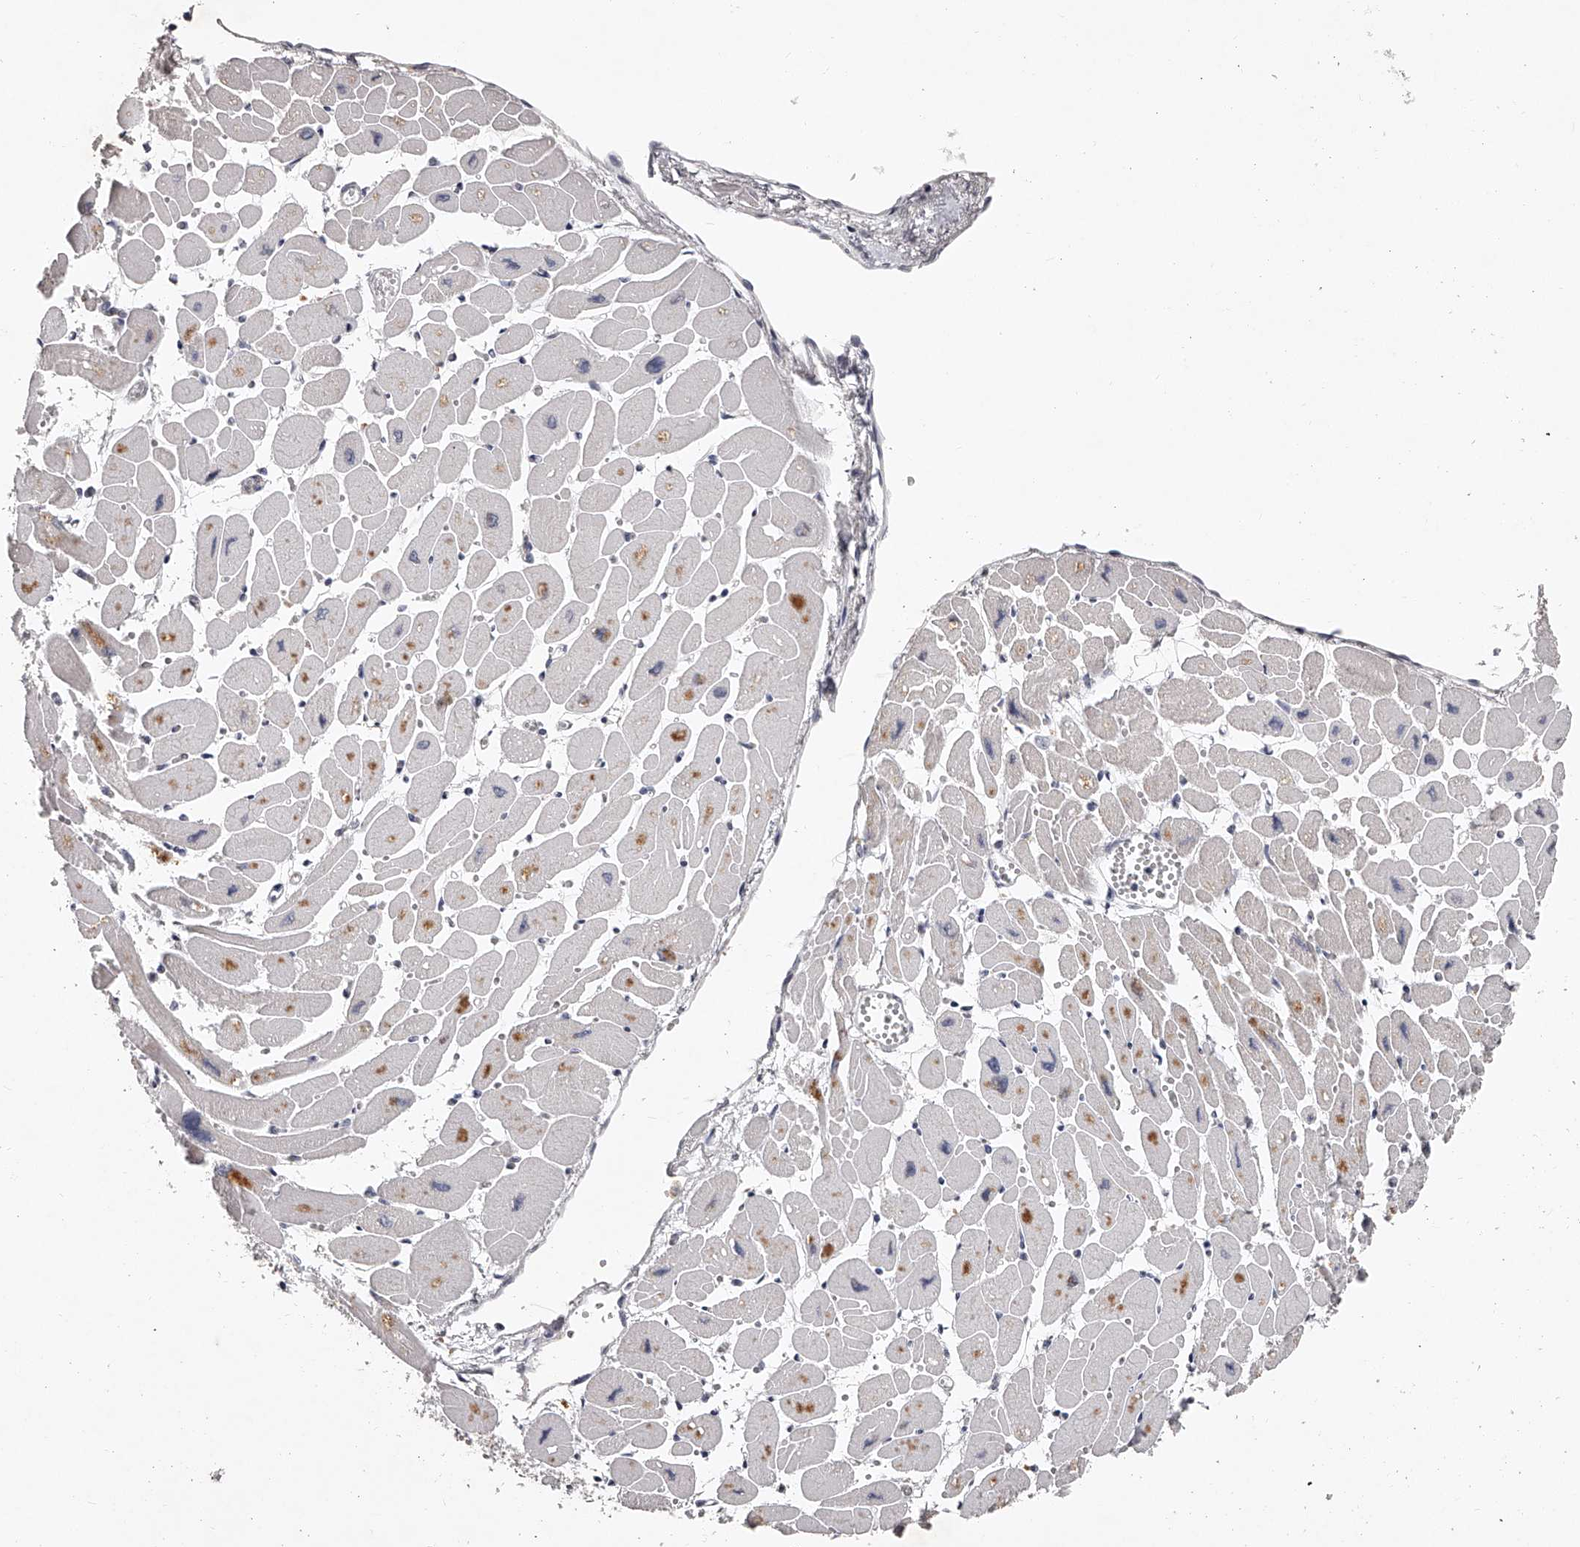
{"staining": {"intensity": "moderate", "quantity": "<25%", "location": "cytoplasmic/membranous"}, "tissue": "heart muscle", "cell_type": "Cardiomyocytes", "image_type": "normal", "snomed": [{"axis": "morphology", "description": "Normal tissue, NOS"}, {"axis": "topography", "description": "Heart"}], "caption": "A brown stain shows moderate cytoplasmic/membranous positivity of a protein in cardiomyocytes of benign human heart muscle. (DAB (3,3'-diaminobenzidine) = brown stain, brightfield microscopy at high magnification).", "gene": "NT5DC1", "patient": {"sex": "female", "age": 54}}